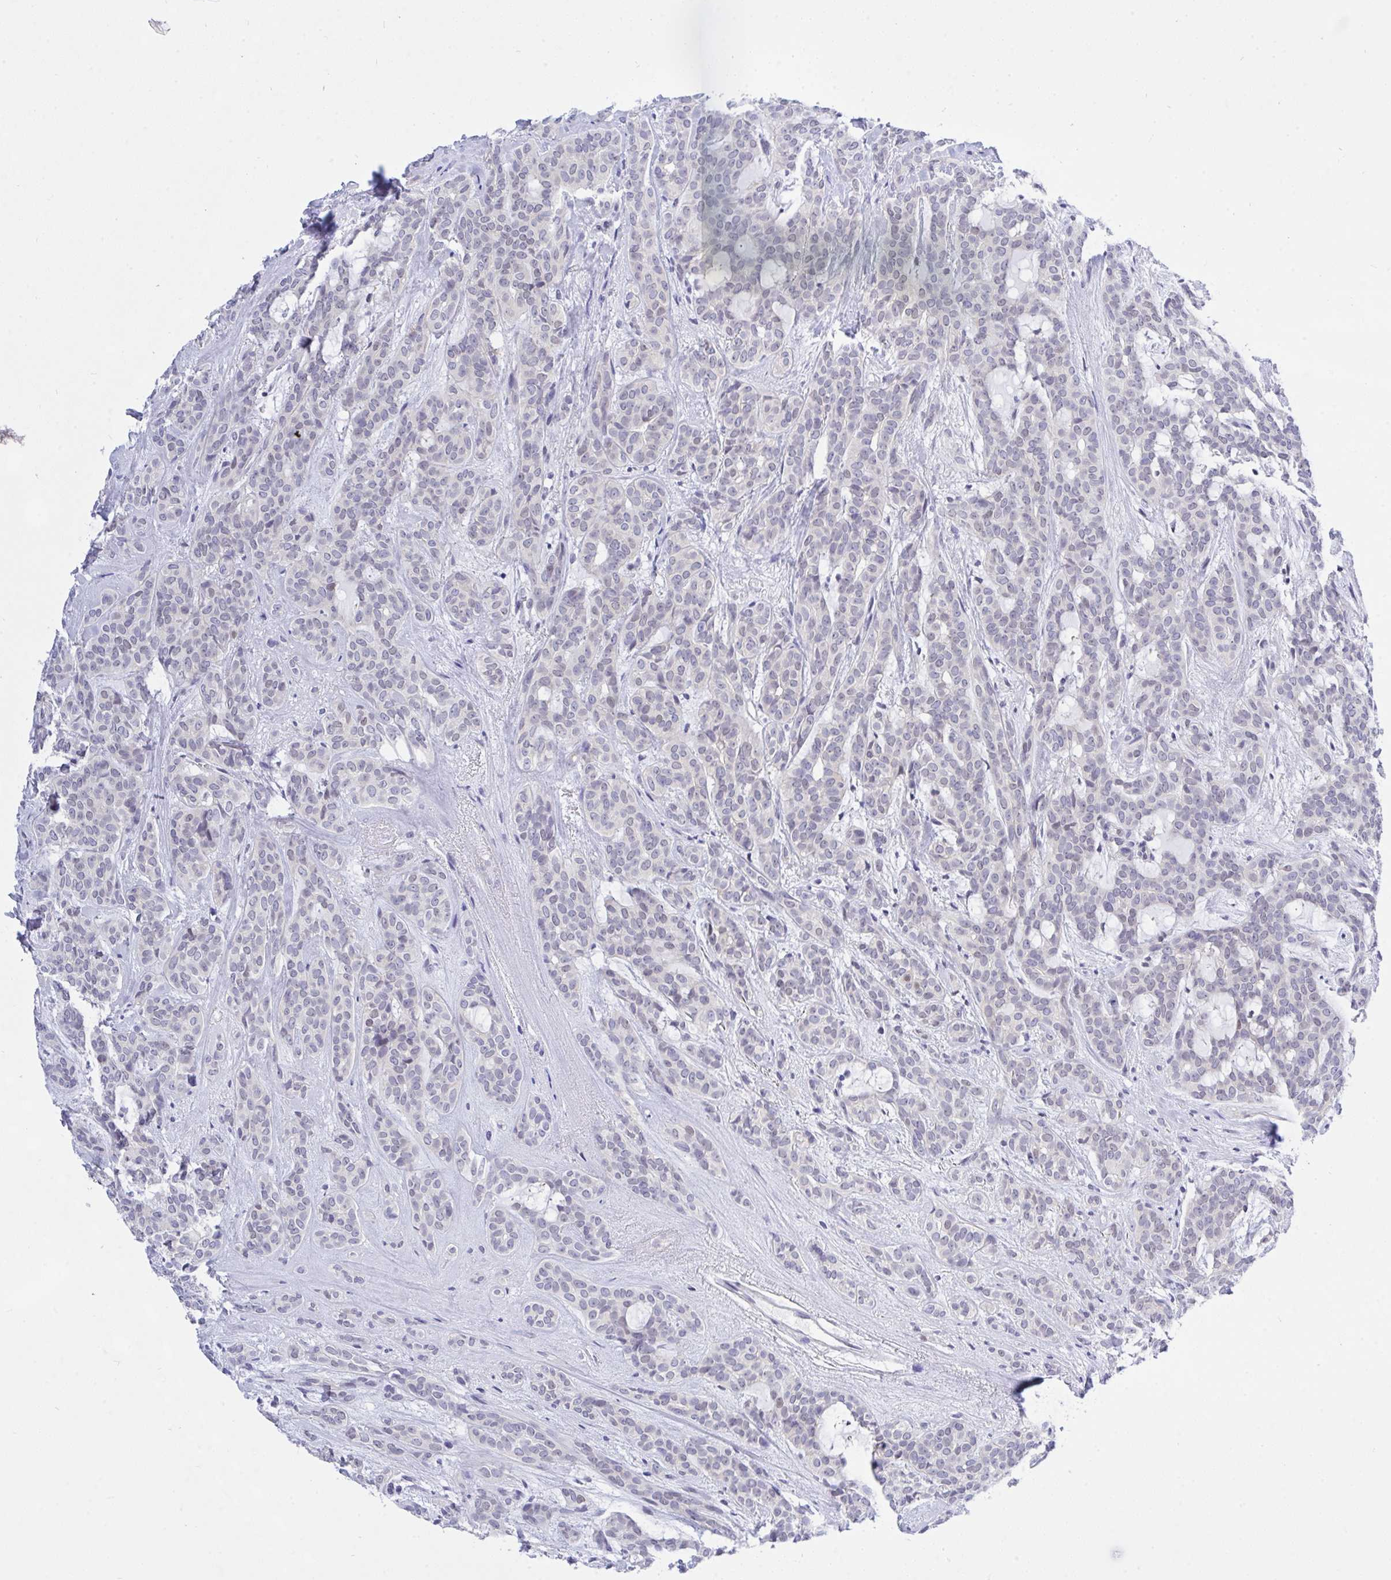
{"staining": {"intensity": "negative", "quantity": "none", "location": "none"}, "tissue": "head and neck cancer", "cell_type": "Tumor cells", "image_type": "cancer", "snomed": [{"axis": "morphology", "description": "Adenocarcinoma, NOS"}, {"axis": "topography", "description": "Head-Neck"}], "caption": "DAB (3,3'-diaminobenzidine) immunohistochemical staining of human head and neck adenocarcinoma shows no significant positivity in tumor cells. (Brightfield microscopy of DAB IHC at high magnification).", "gene": "THOP1", "patient": {"sex": "female", "age": 57}}